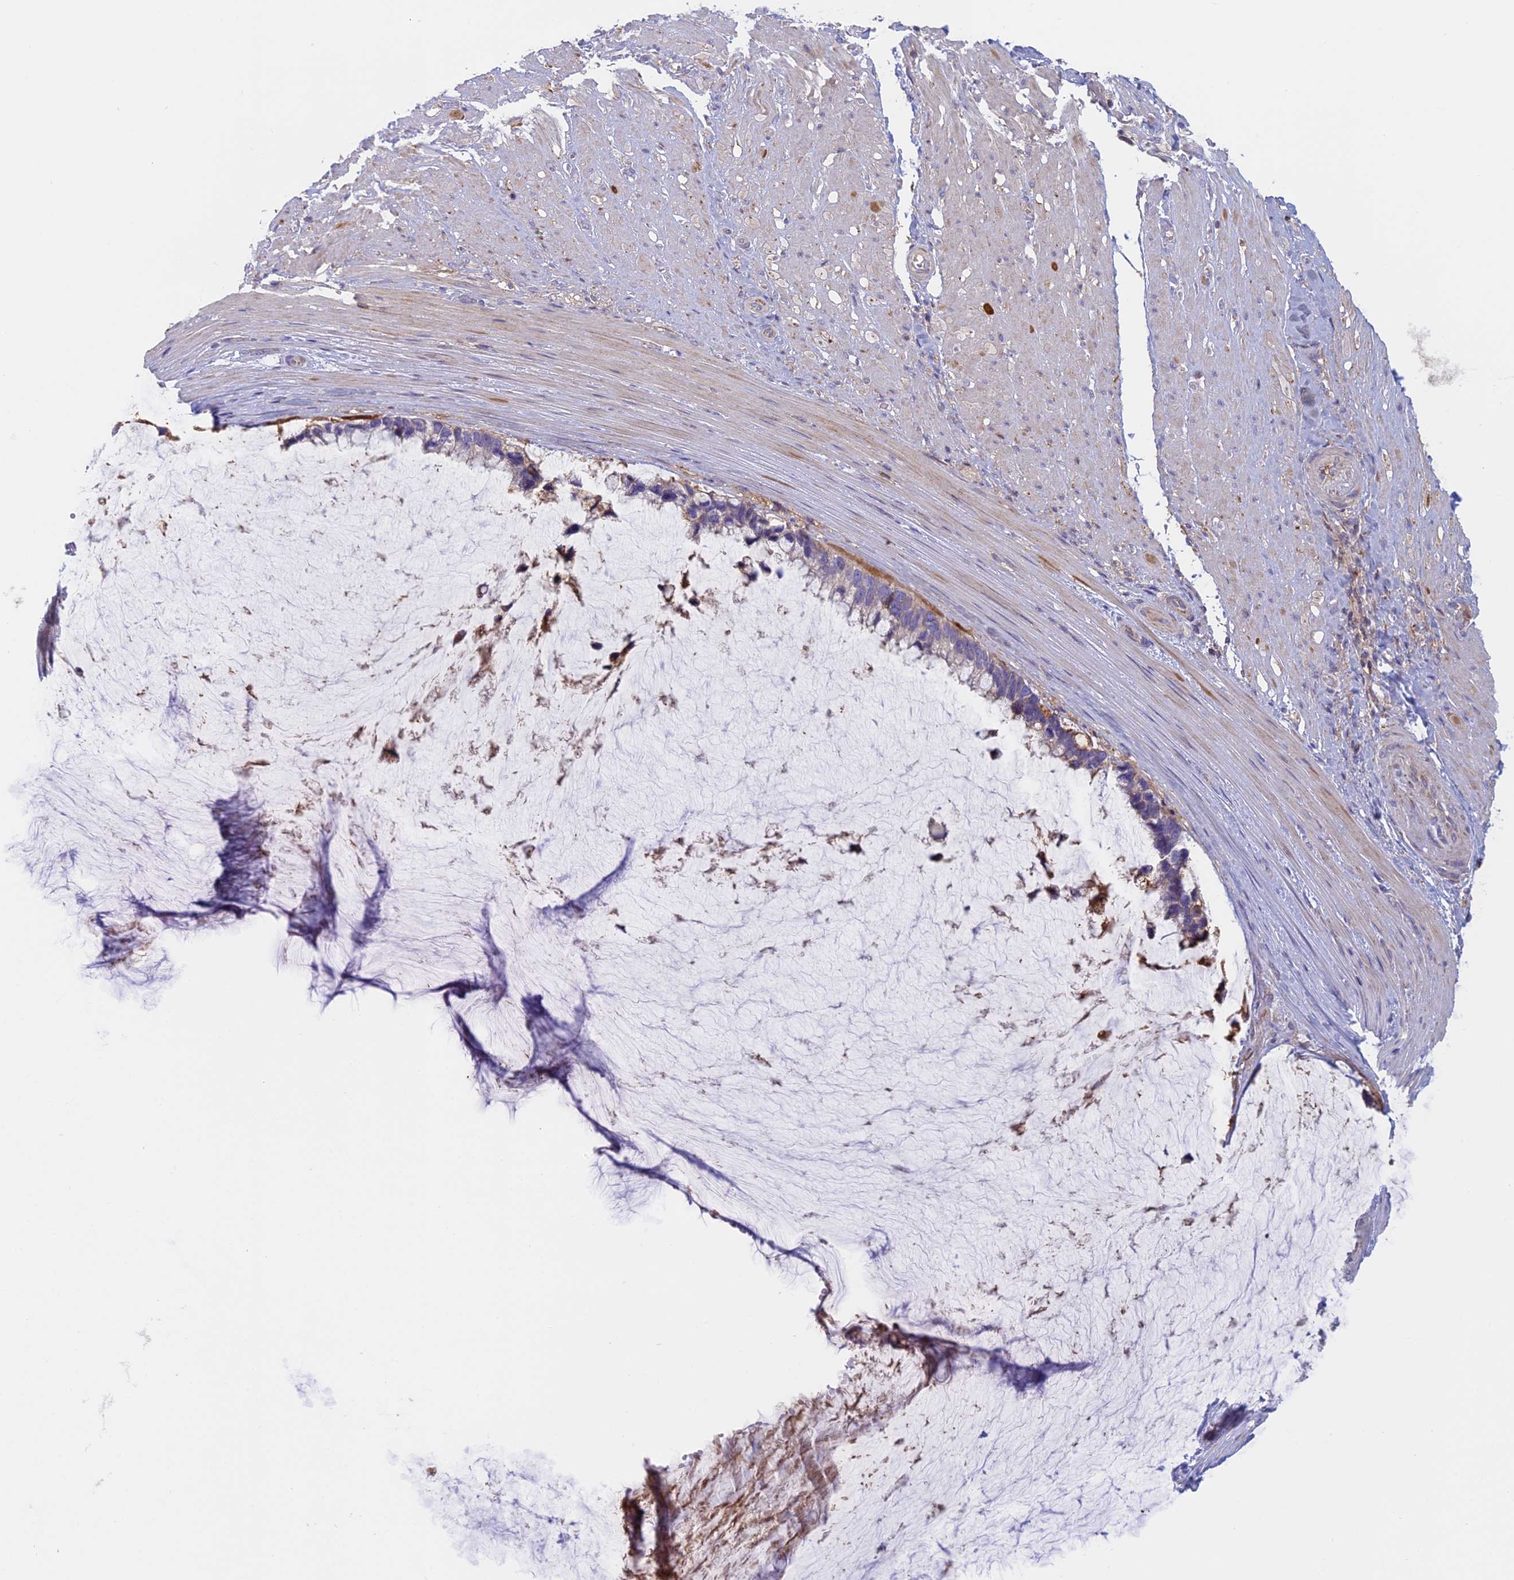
{"staining": {"intensity": "weak", "quantity": "25%-75%", "location": "cytoplasmic/membranous"}, "tissue": "ovarian cancer", "cell_type": "Tumor cells", "image_type": "cancer", "snomed": [{"axis": "morphology", "description": "Cystadenocarcinoma, mucinous, NOS"}, {"axis": "topography", "description": "Ovary"}], "caption": "Mucinous cystadenocarcinoma (ovarian) stained with a brown dye exhibits weak cytoplasmic/membranous positive expression in approximately 25%-75% of tumor cells.", "gene": "IFTAP", "patient": {"sex": "female", "age": 39}}